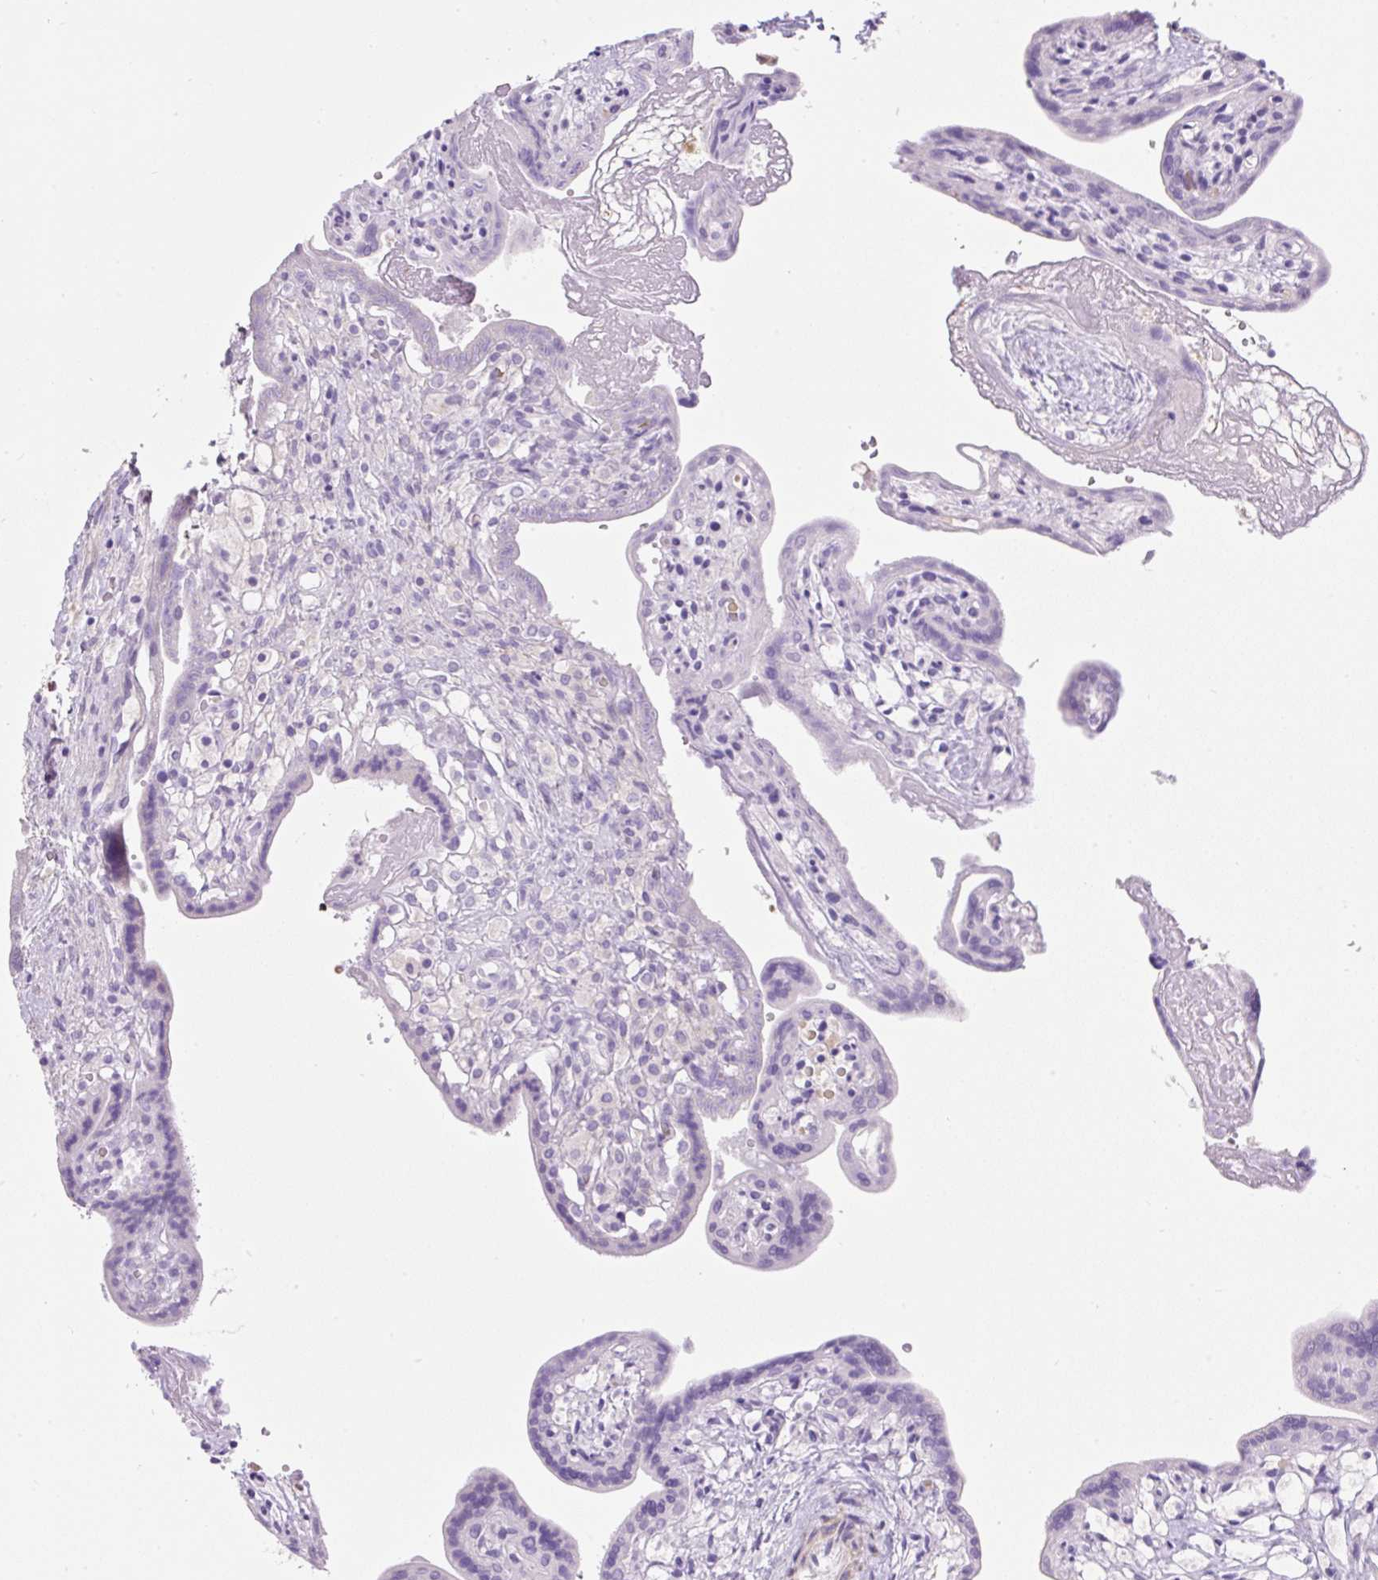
{"staining": {"intensity": "negative", "quantity": "none", "location": "none"}, "tissue": "placenta", "cell_type": "Decidual cells", "image_type": "normal", "snomed": [{"axis": "morphology", "description": "Normal tissue, NOS"}, {"axis": "topography", "description": "Placenta"}], "caption": "The micrograph shows no significant staining in decidual cells of placenta. Brightfield microscopy of immunohistochemistry stained with DAB (brown) and hematoxylin (blue), captured at high magnification.", "gene": "TDRD15", "patient": {"sex": "female", "age": 37}}